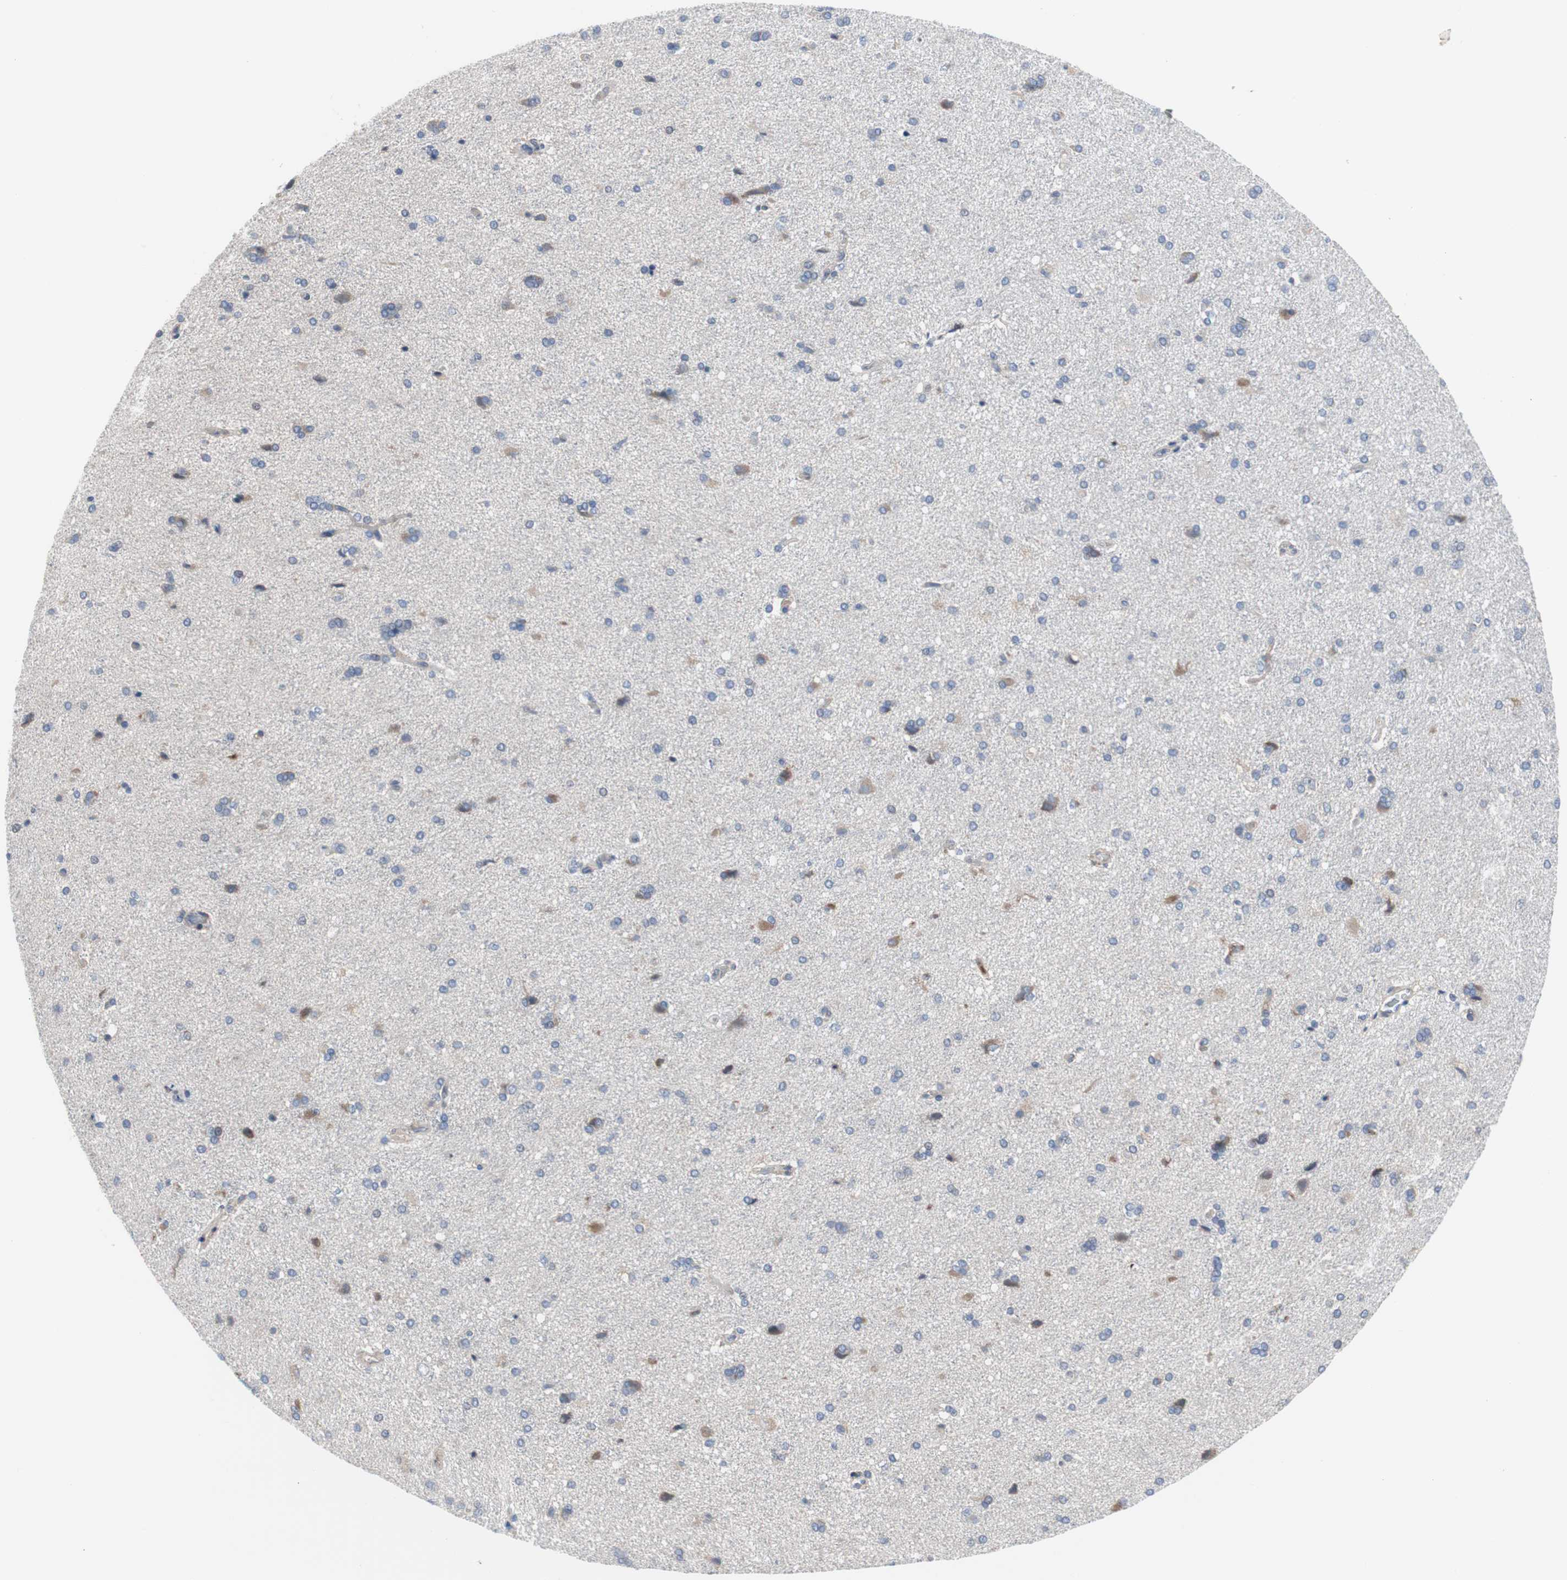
{"staining": {"intensity": "negative", "quantity": "none", "location": "none"}, "tissue": "cerebral cortex", "cell_type": "Endothelial cells", "image_type": "normal", "snomed": [{"axis": "morphology", "description": "Normal tissue, NOS"}, {"axis": "topography", "description": "Cerebral cortex"}], "caption": "DAB (3,3'-diaminobenzidine) immunohistochemical staining of benign human cerebral cortex displays no significant expression in endothelial cells.", "gene": "KANSL1", "patient": {"sex": "male", "age": 62}}